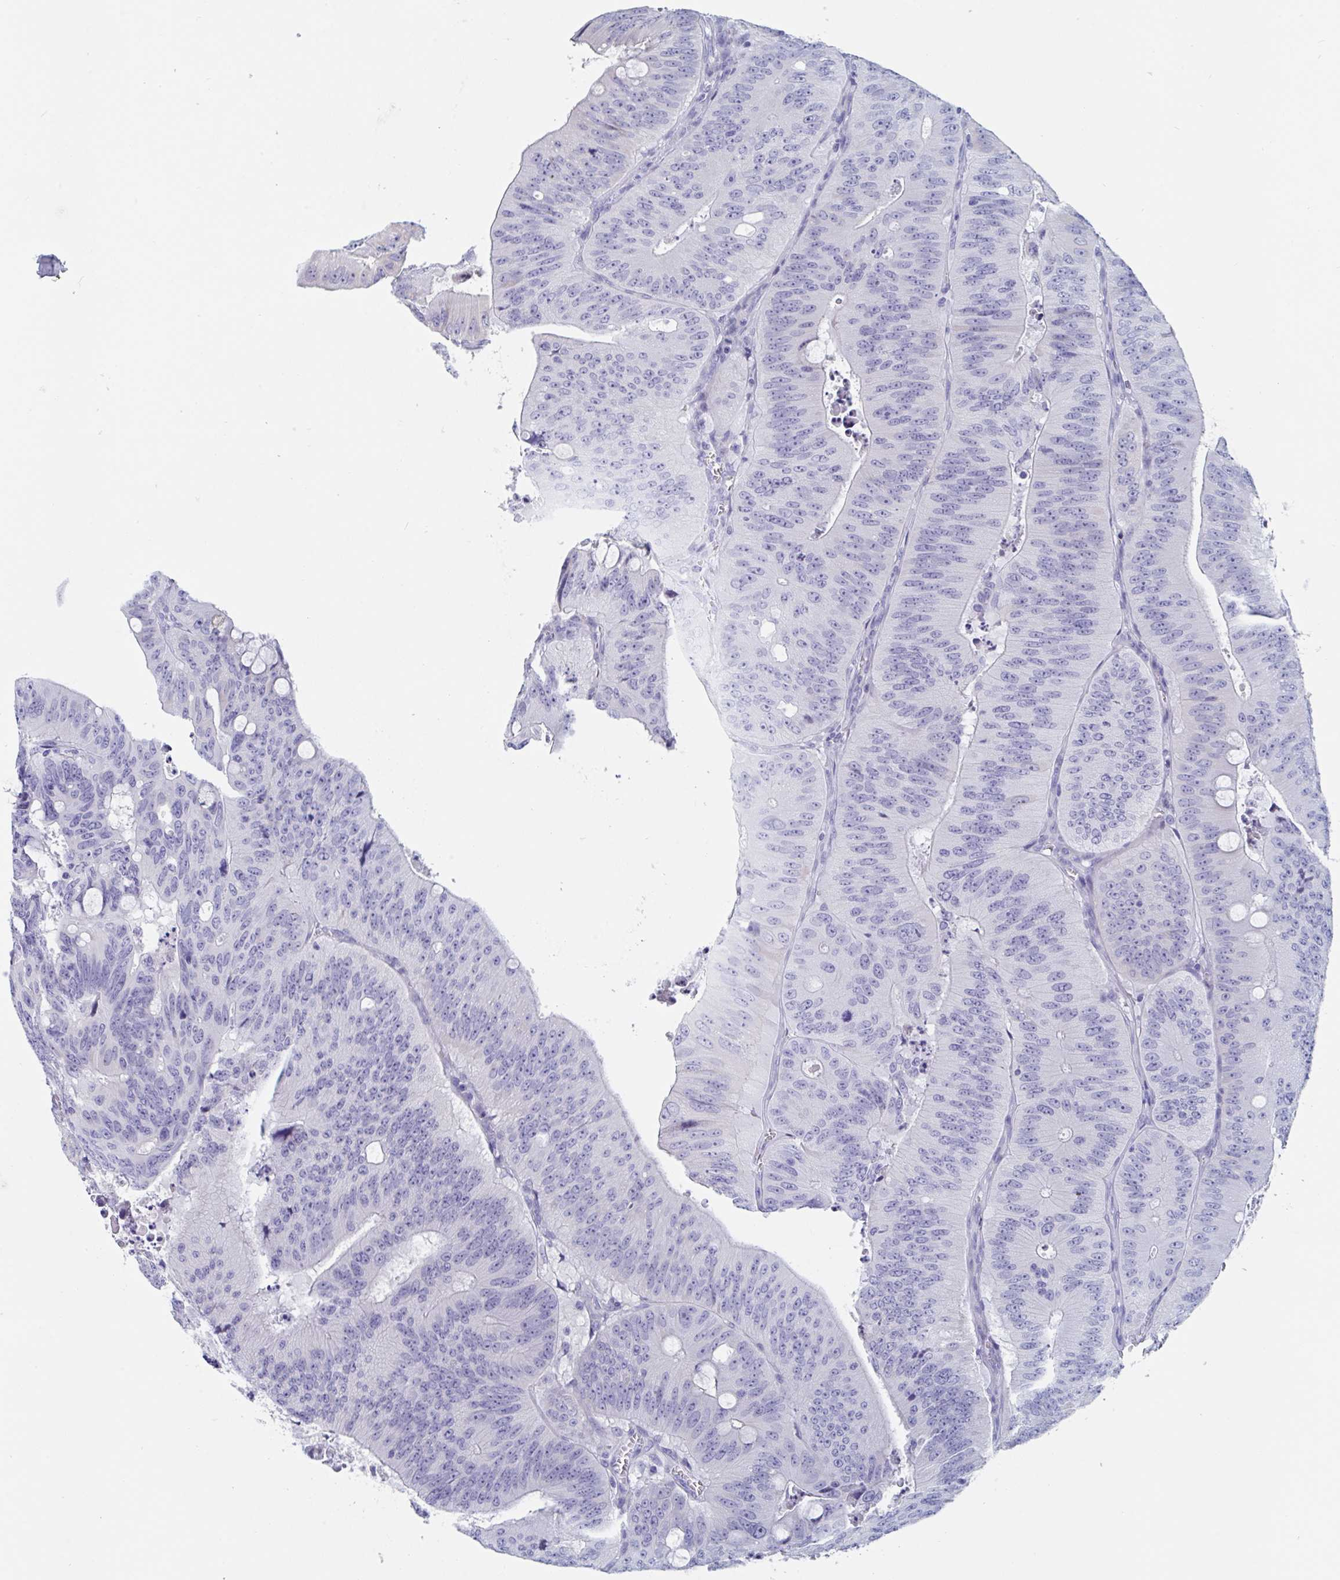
{"staining": {"intensity": "negative", "quantity": "none", "location": "none"}, "tissue": "colorectal cancer", "cell_type": "Tumor cells", "image_type": "cancer", "snomed": [{"axis": "morphology", "description": "Adenocarcinoma, NOS"}, {"axis": "topography", "description": "Colon"}], "caption": "There is no significant positivity in tumor cells of colorectal cancer. (DAB (3,3'-diaminobenzidine) immunohistochemistry (IHC) with hematoxylin counter stain).", "gene": "DPEP3", "patient": {"sex": "male", "age": 62}}